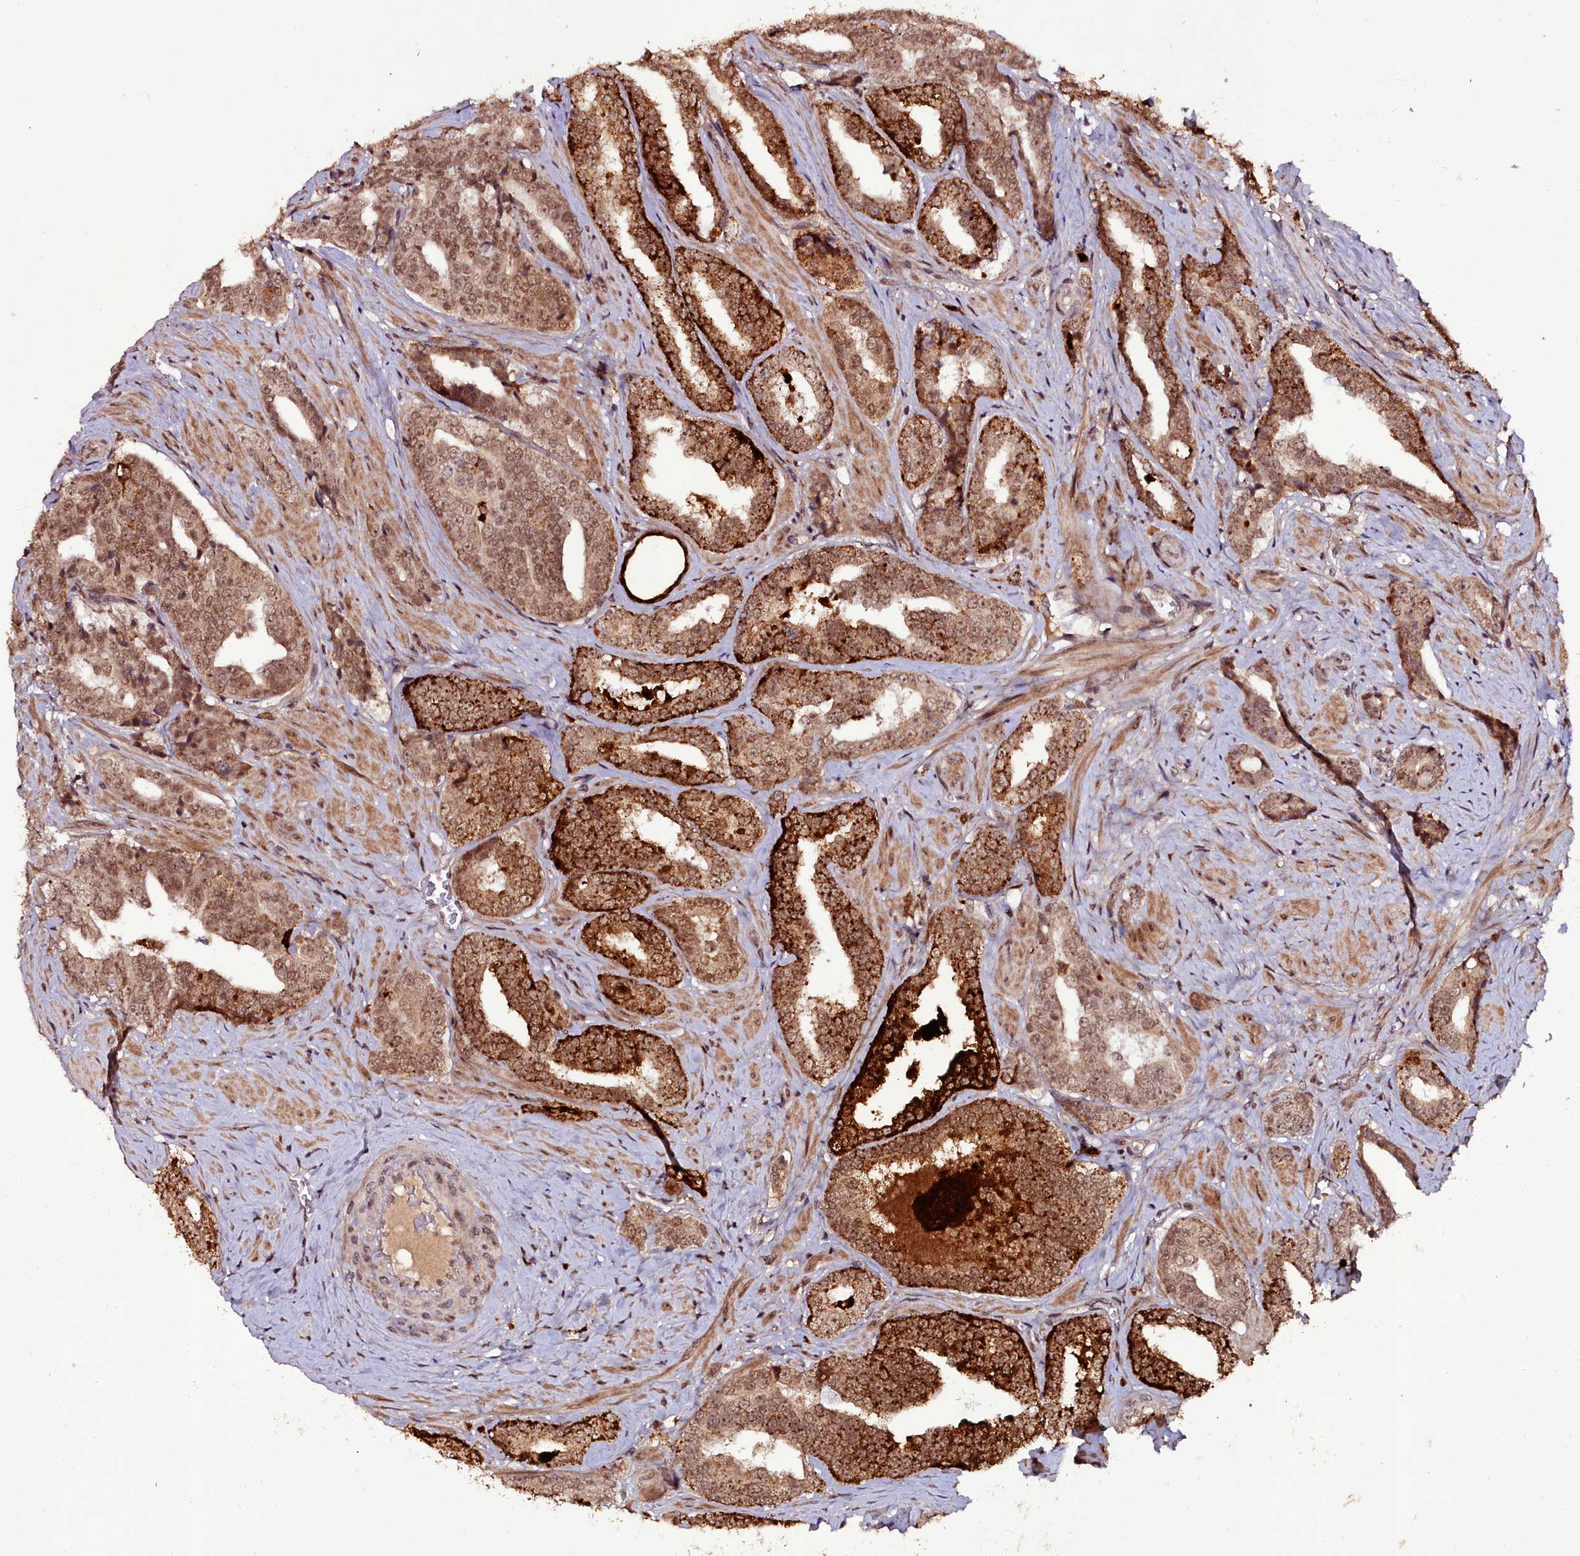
{"staining": {"intensity": "strong", "quantity": "25%-75%", "location": "cytoplasmic/membranous,nuclear"}, "tissue": "prostate cancer", "cell_type": "Tumor cells", "image_type": "cancer", "snomed": [{"axis": "morphology", "description": "Adenocarcinoma, High grade"}, {"axis": "topography", "description": "Prostate"}], "caption": "Protein expression analysis of human prostate cancer (adenocarcinoma (high-grade)) reveals strong cytoplasmic/membranous and nuclear expression in approximately 25%-75% of tumor cells. (DAB = brown stain, brightfield microscopy at high magnification).", "gene": "CXXC1", "patient": {"sex": "male", "age": 67}}